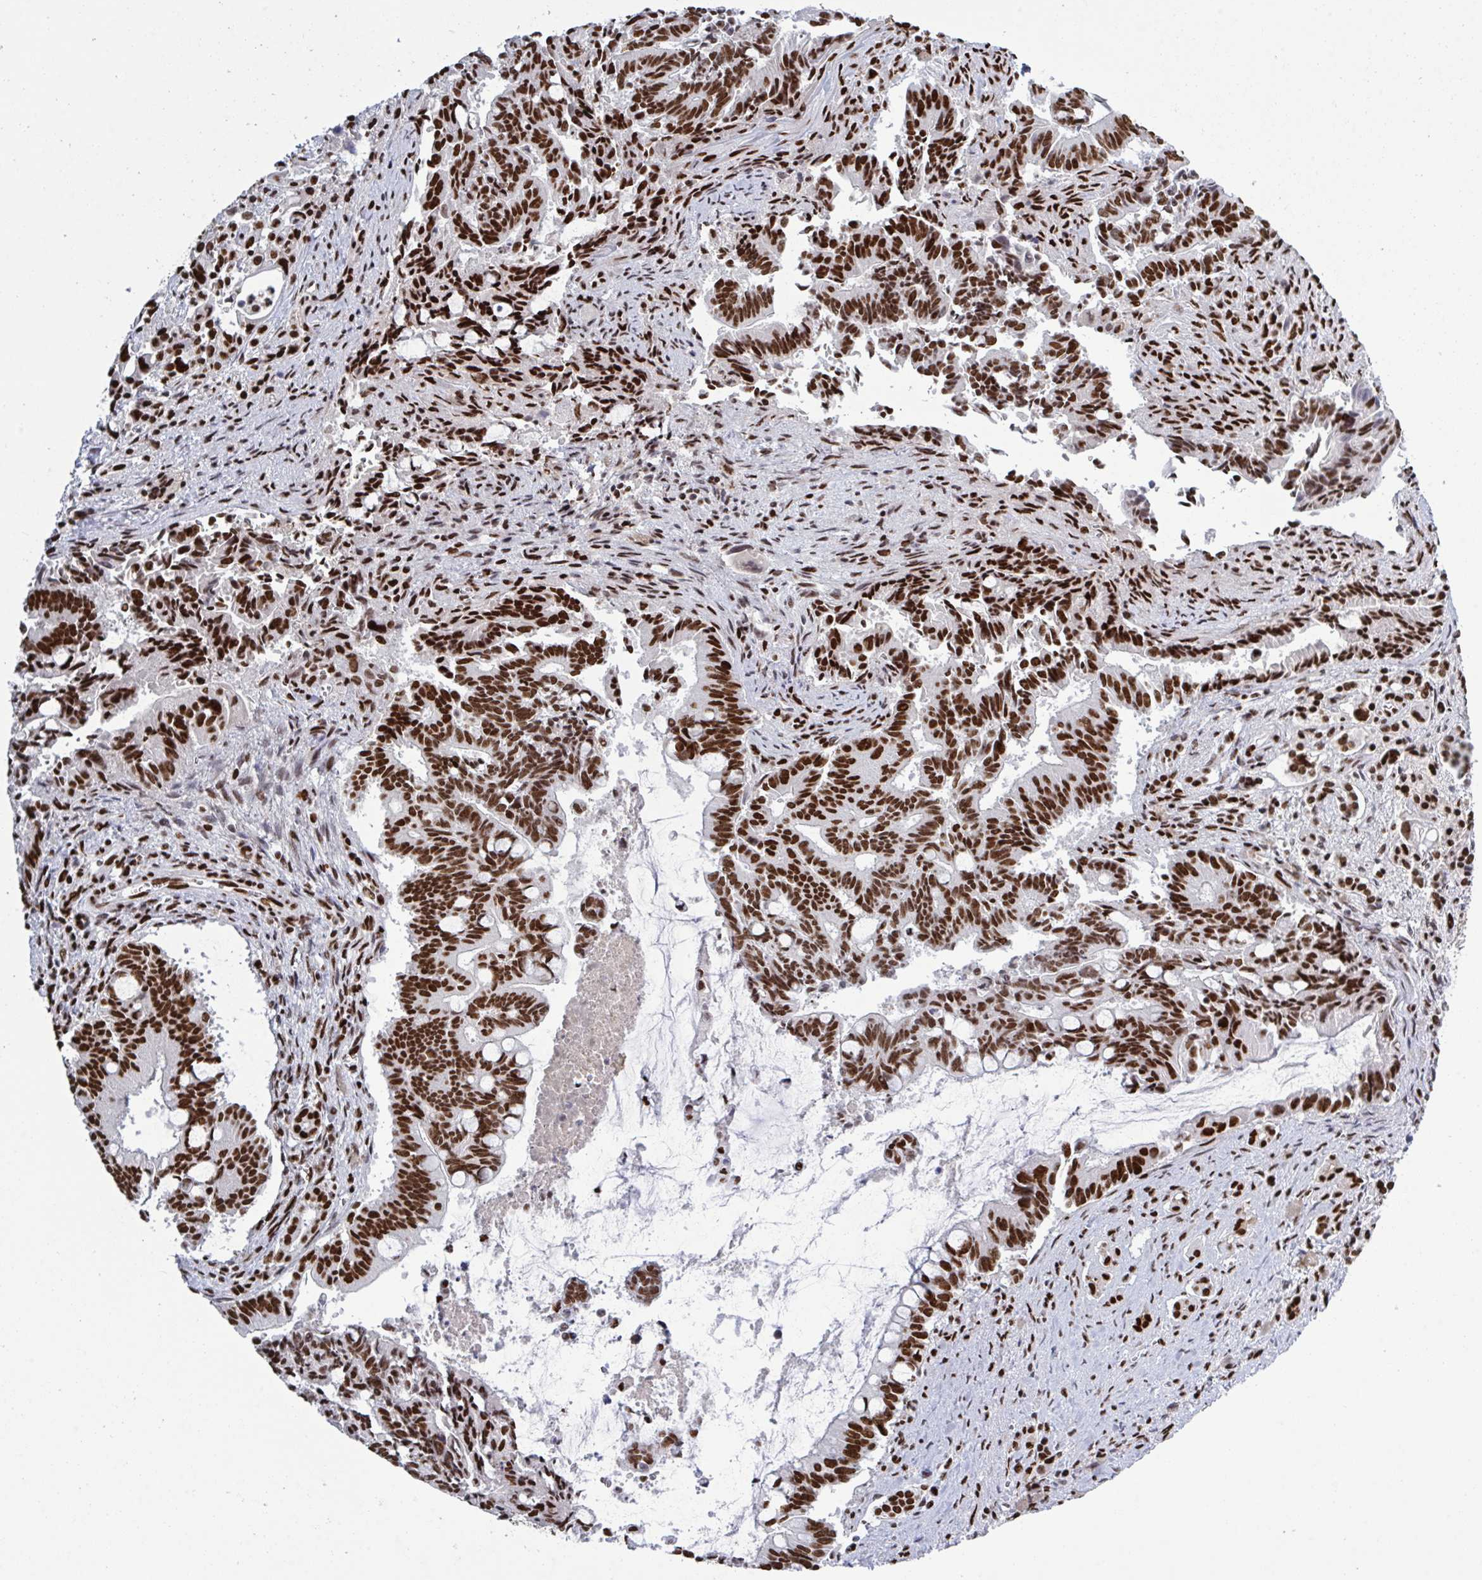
{"staining": {"intensity": "strong", "quantity": ">75%", "location": "nuclear"}, "tissue": "pancreatic cancer", "cell_type": "Tumor cells", "image_type": "cancer", "snomed": [{"axis": "morphology", "description": "Adenocarcinoma, NOS"}, {"axis": "topography", "description": "Pancreas"}], "caption": "Tumor cells reveal high levels of strong nuclear expression in about >75% of cells in human pancreatic adenocarcinoma.", "gene": "ZNF607", "patient": {"sex": "male", "age": 68}}